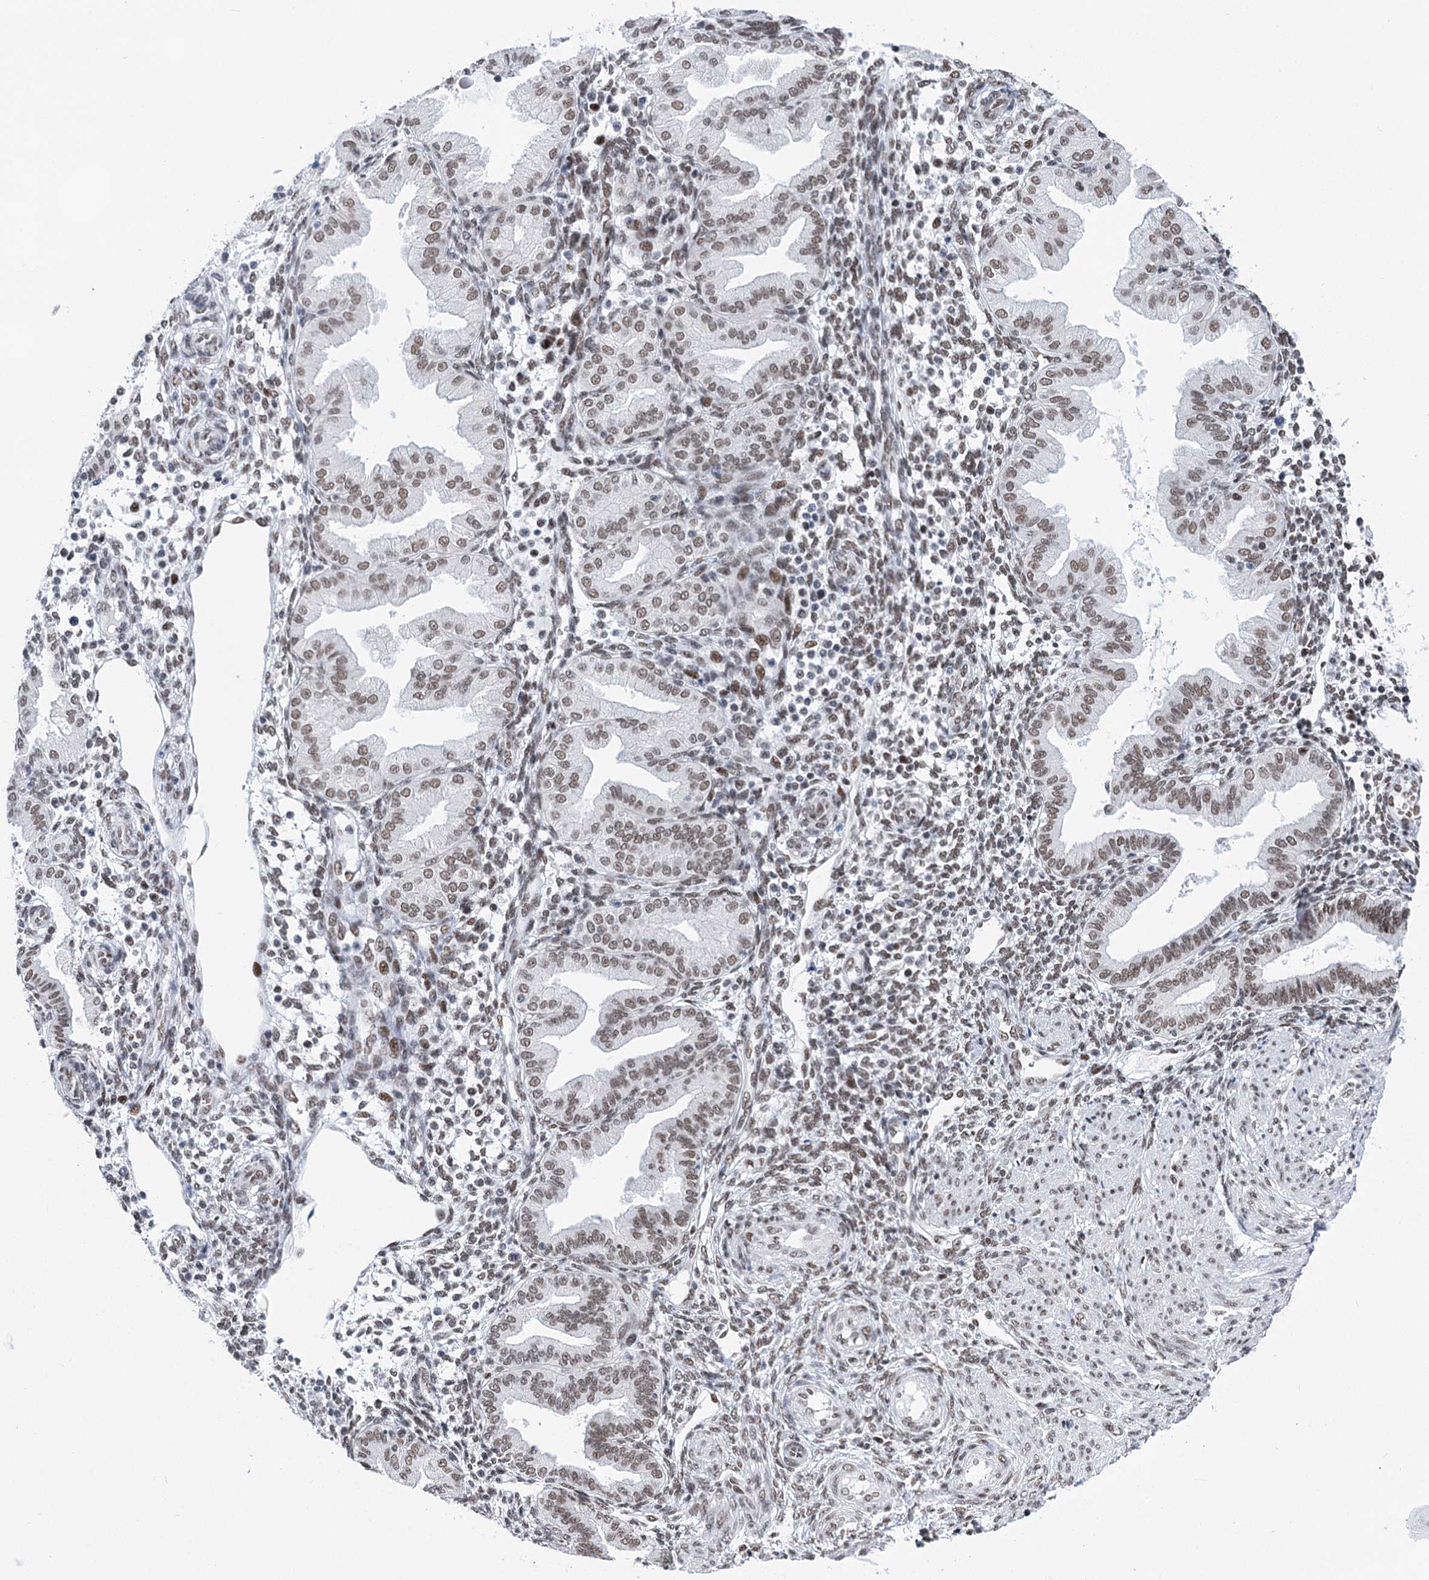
{"staining": {"intensity": "weak", "quantity": ">75%", "location": "nuclear"}, "tissue": "endometrium", "cell_type": "Cells in endometrial stroma", "image_type": "normal", "snomed": [{"axis": "morphology", "description": "Normal tissue, NOS"}, {"axis": "topography", "description": "Endometrium"}], "caption": "Endometrium was stained to show a protein in brown. There is low levels of weak nuclear expression in about >75% of cells in endometrial stroma.", "gene": "POU4F3", "patient": {"sex": "female", "age": 53}}